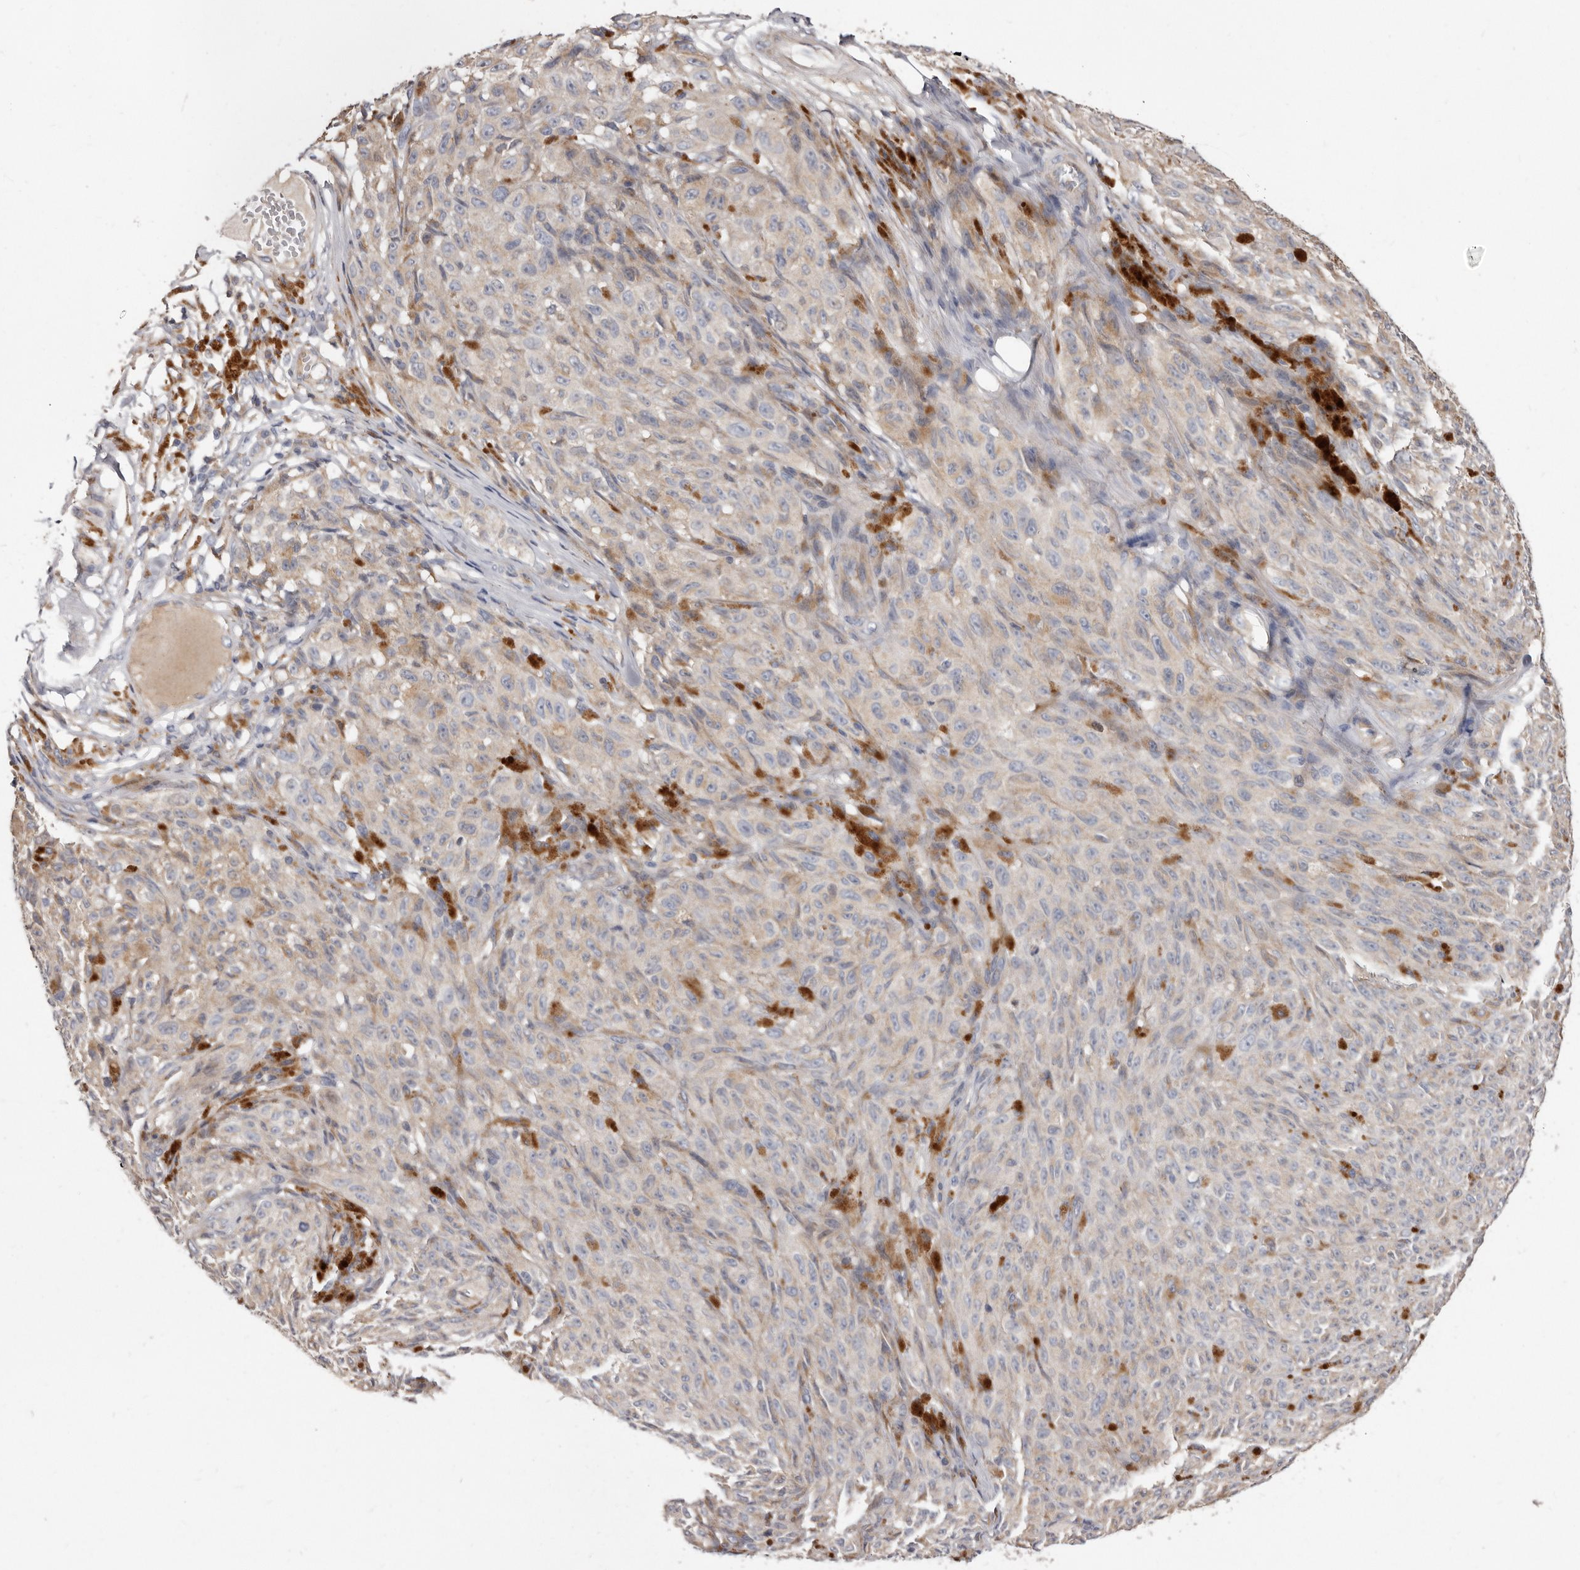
{"staining": {"intensity": "weak", "quantity": "25%-75%", "location": "cytoplasmic/membranous"}, "tissue": "melanoma", "cell_type": "Tumor cells", "image_type": "cancer", "snomed": [{"axis": "morphology", "description": "Malignant melanoma, NOS"}, {"axis": "topography", "description": "Skin"}], "caption": "Melanoma stained with a protein marker demonstrates weak staining in tumor cells.", "gene": "ASIC5", "patient": {"sex": "female", "age": 82}}